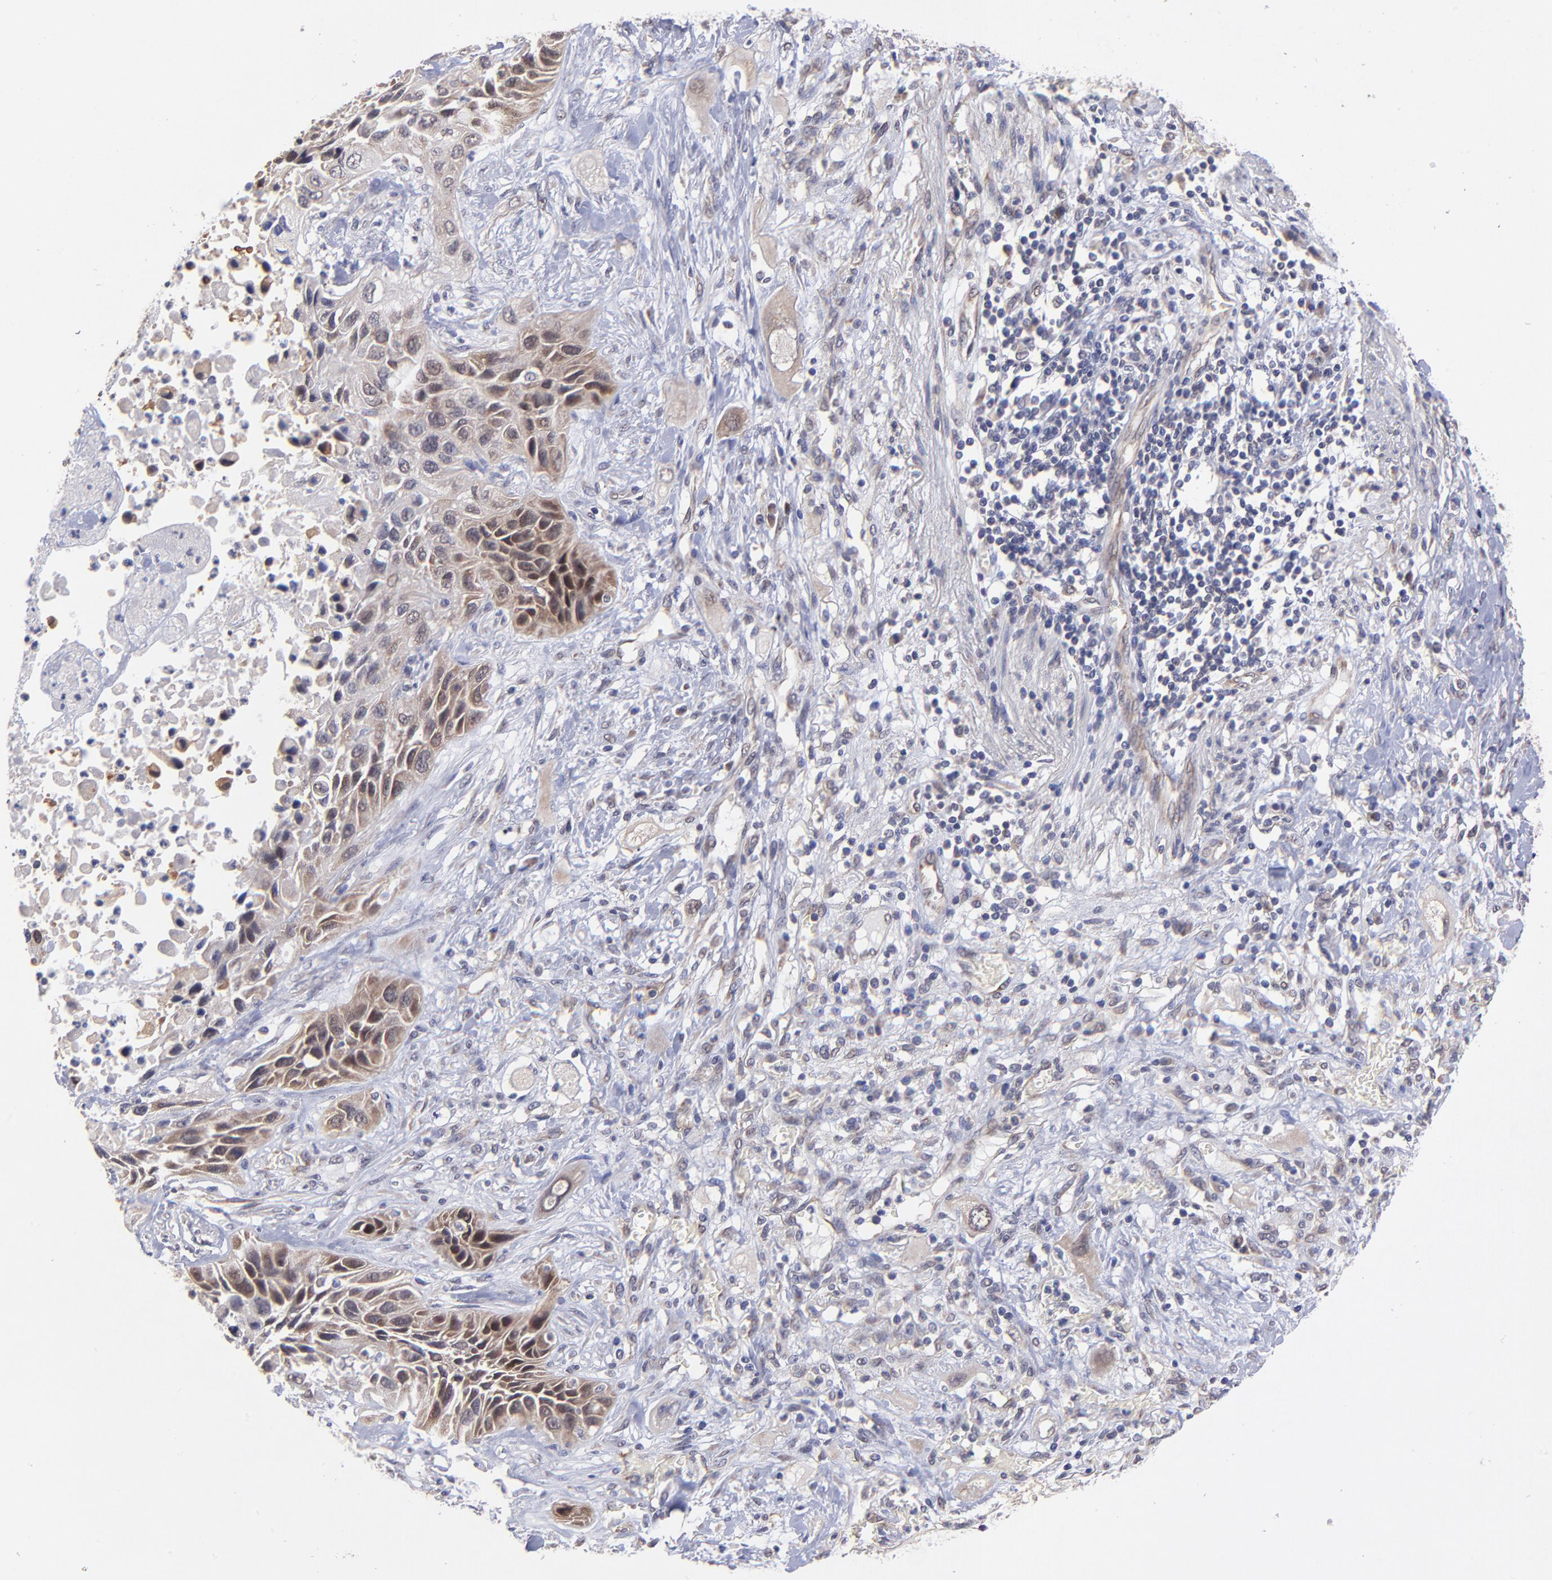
{"staining": {"intensity": "moderate", "quantity": "25%-75%", "location": "cytoplasmic/membranous"}, "tissue": "lung cancer", "cell_type": "Tumor cells", "image_type": "cancer", "snomed": [{"axis": "morphology", "description": "Squamous cell carcinoma, NOS"}, {"axis": "topography", "description": "Lung"}], "caption": "Lung cancer (squamous cell carcinoma) stained for a protein (brown) demonstrates moderate cytoplasmic/membranous positive positivity in approximately 25%-75% of tumor cells.", "gene": "UBE2H", "patient": {"sex": "female", "age": 76}}